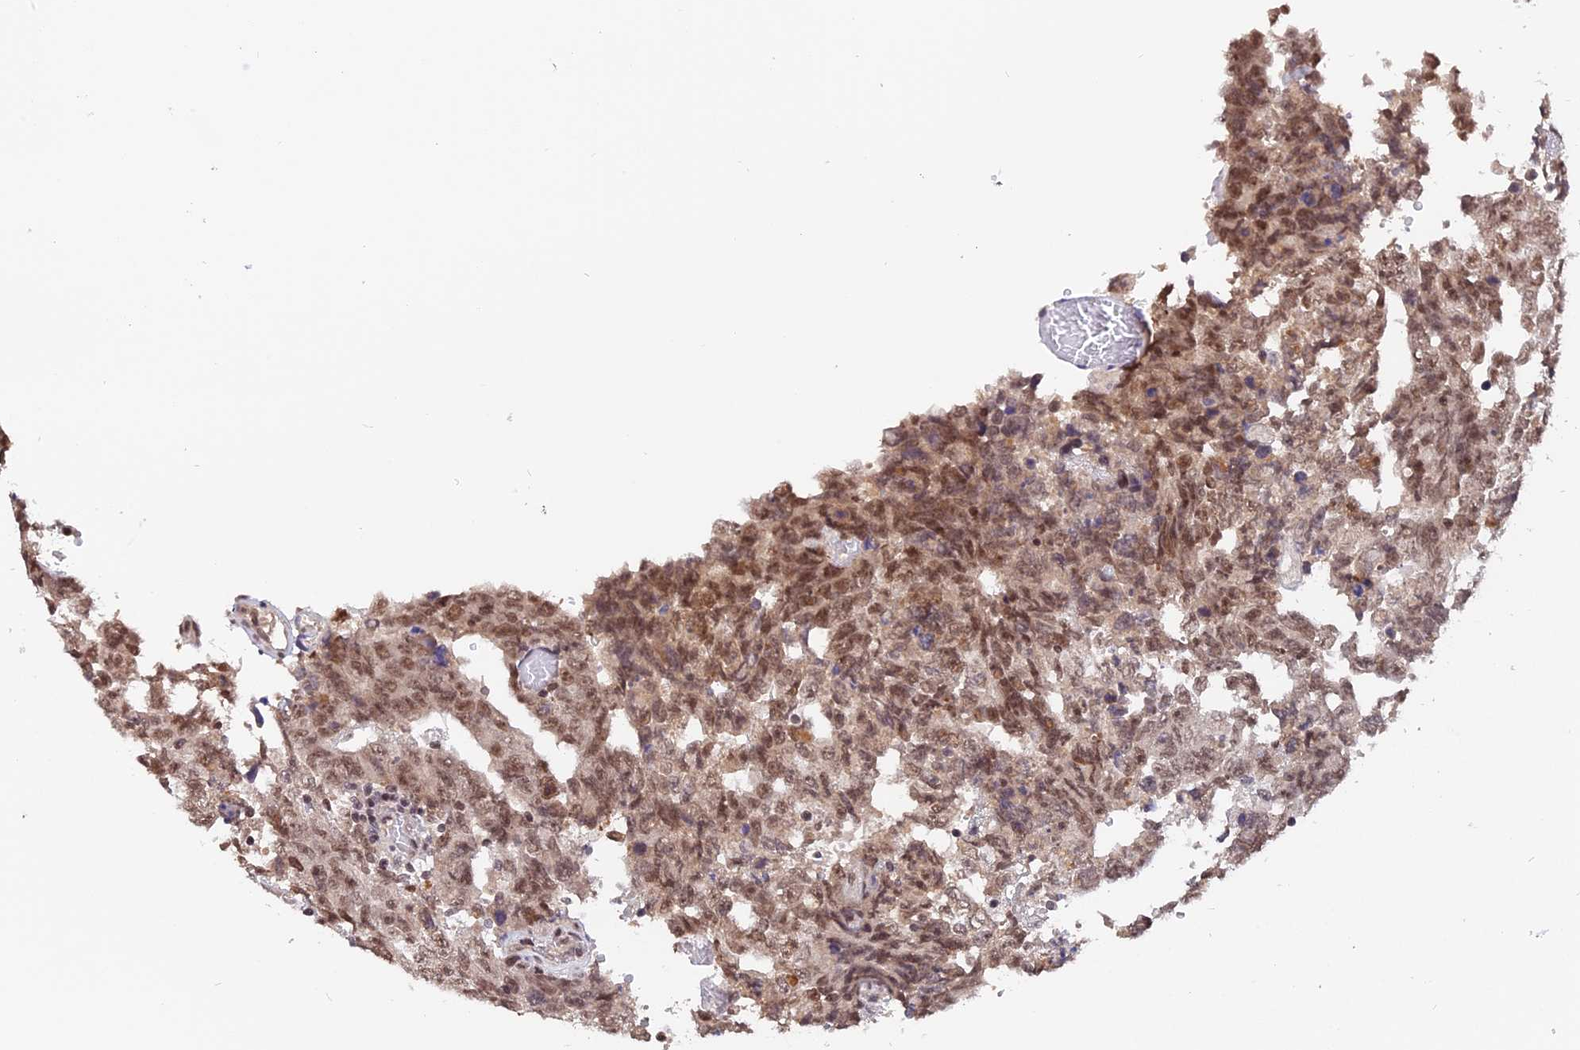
{"staining": {"intensity": "moderate", "quantity": ">75%", "location": "nuclear"}, "tissue": "testis cancer", "cell_type": "Tumor cells", "image_type": "cancer", "snomed": [{"axis": "morphology", "description": "Carcinoma, Embryonal, NOS"}, {"axis": "topography", "description": "Testis"}], "caption": "Tumor cells display medium levels of moderate nuclear staining in about >75% of cells in human testis cancer (embryonal carcinoma).", "gene": "RFC5", "patient": {"sex": "male", "age": 26}}